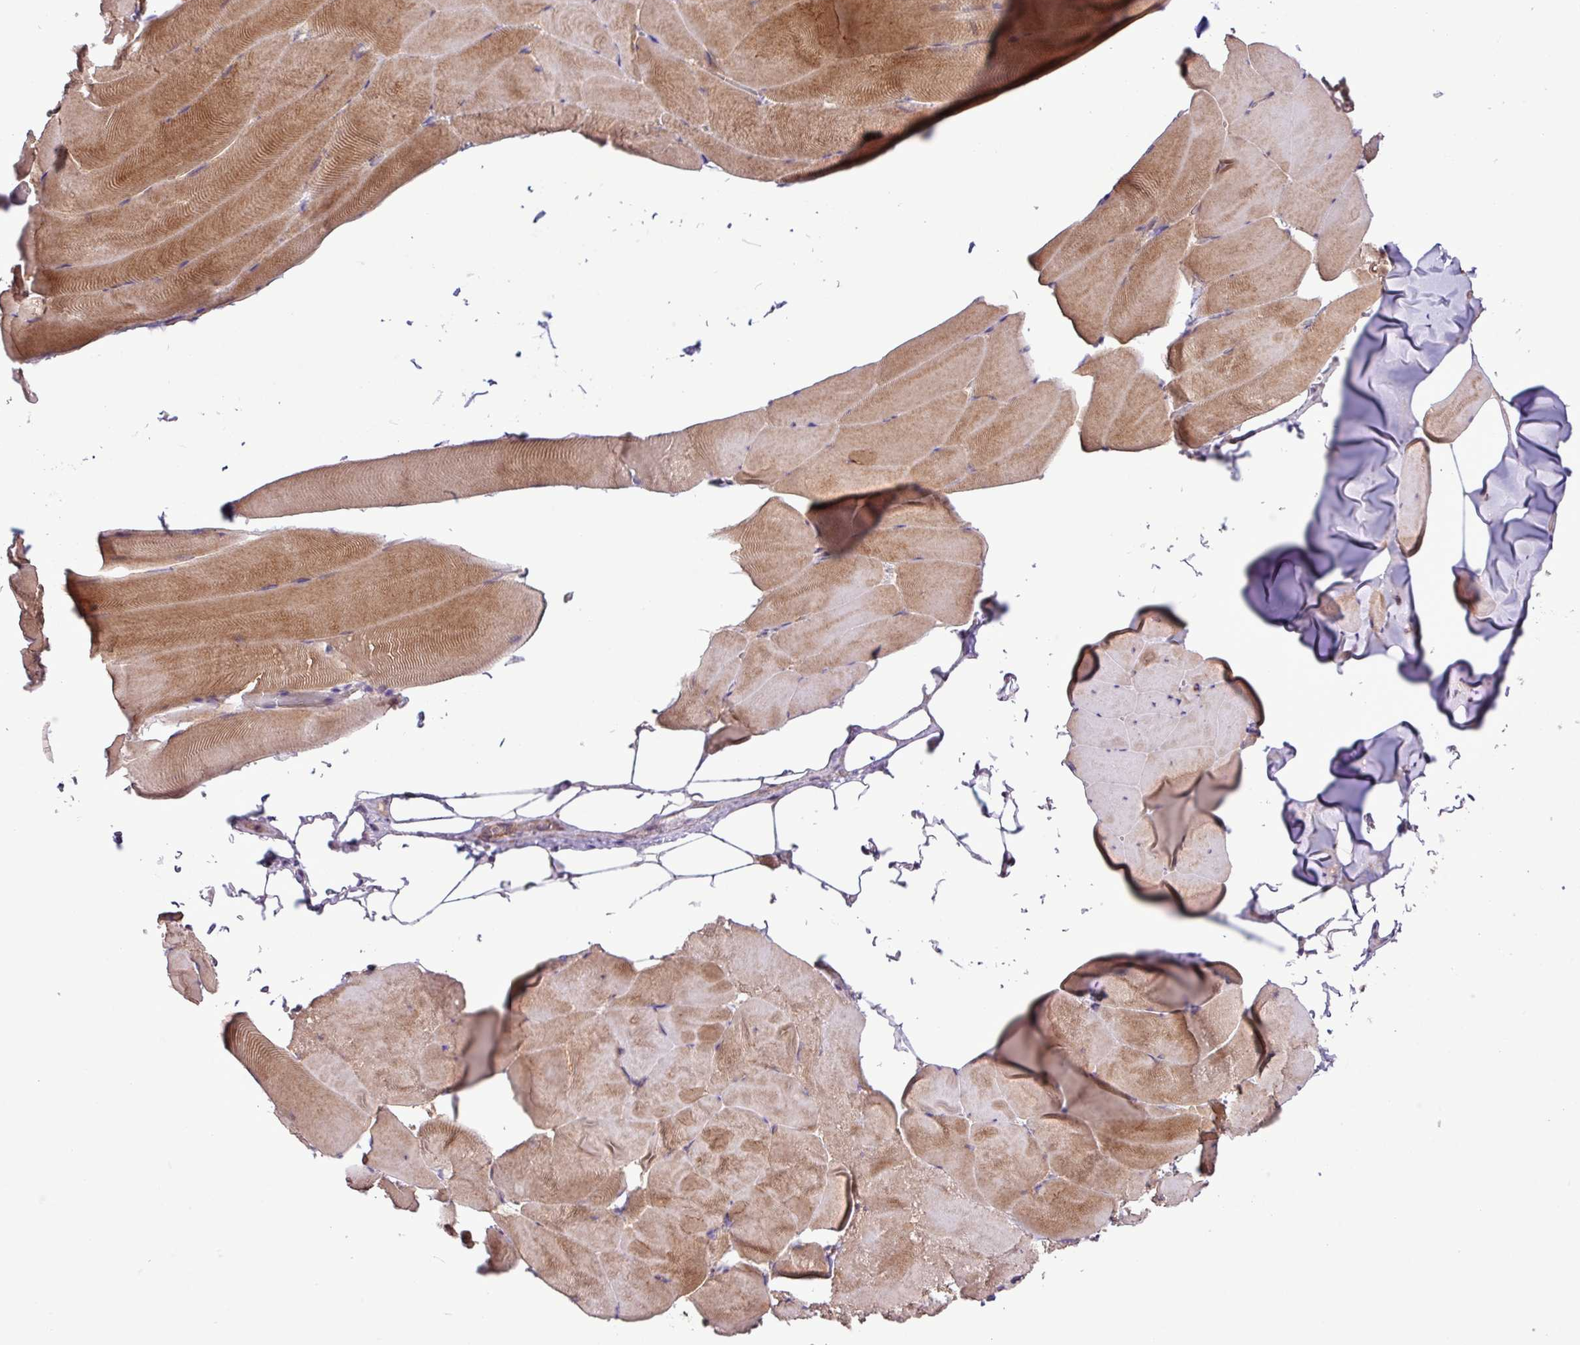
{"staining": {"intensity": "moderate", "quantity": ">75%", "location": "cytoplasmic/membranous"}, "tissue": "skeletal muscle", "cell_type": "Myocytes", "image_type": "normal", "snomed": [{"axis": "morphology", "description": "Normal tissue, NOS"}, {"axis": "topography", "description": "Skeletal muscle"}], "caption": "Moderate cytoplasmic/membranous expression for a protein is identified in approximately >75% of myocytes of benign skeletal muscle using immunohistochemistry (IHC).", "gene": "TIMM10B", "patient": {"sex": "female", "age": 64}}